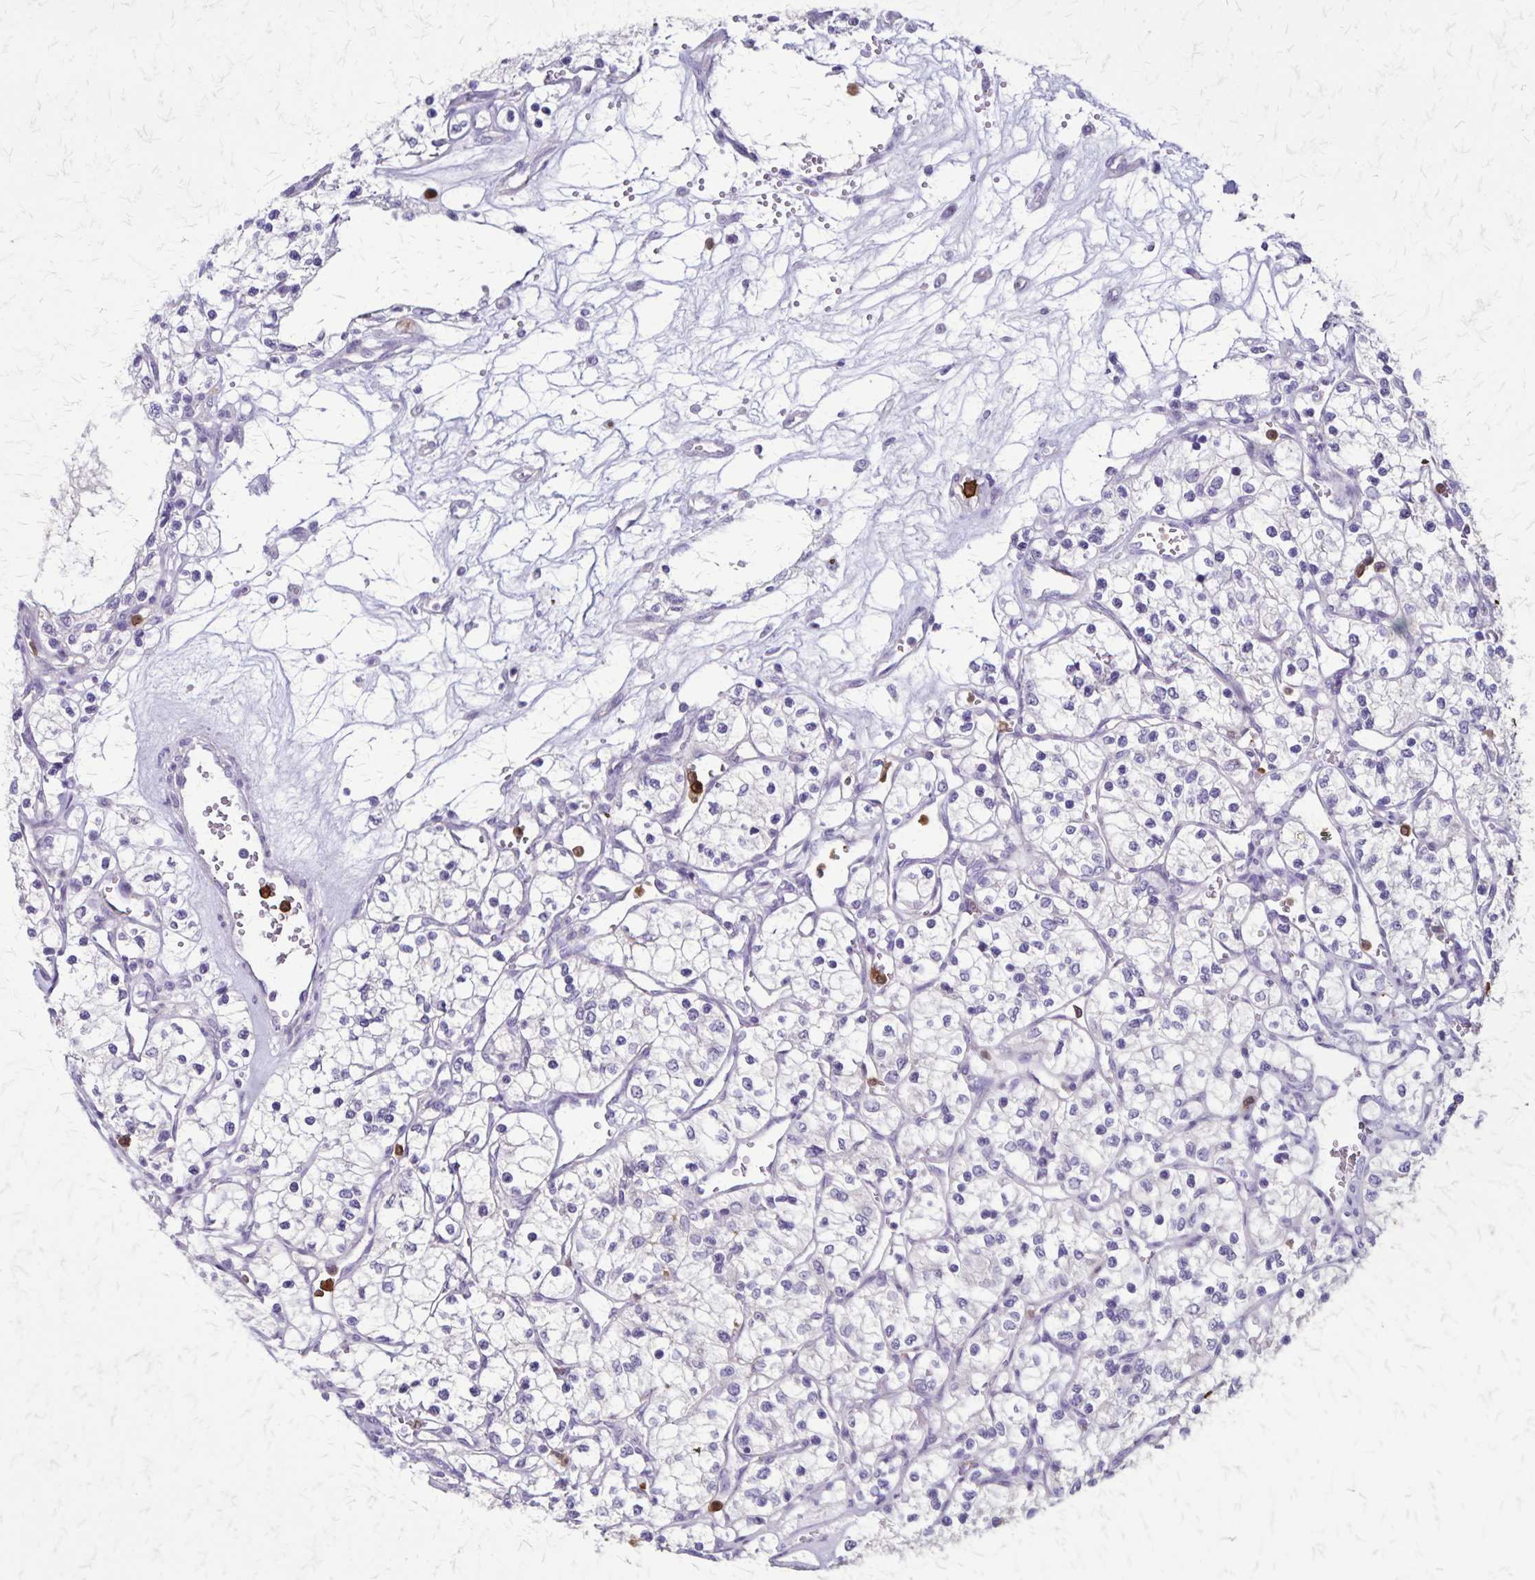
{"staining": {"intensity": "negative", "quantity": "none", "location": "none"}, "tissue": "renal cancer", "cell_type": "Tumor cells", "image_type": "cancer", "snomed": [{"axis": "morphology", "description": "Adenocarcinoma, NOS"}, {"axis": "topography", "description": "Kidney"}], "caption": "DAB (3,3'-diaminobenzidine) immunohistochemical staining of human renal cancer (adenocarcinoma) demonstrates no significant staining in tumor cells.", "gene": "ULBP3", "patient": {"sex": "female", "age": 69}}